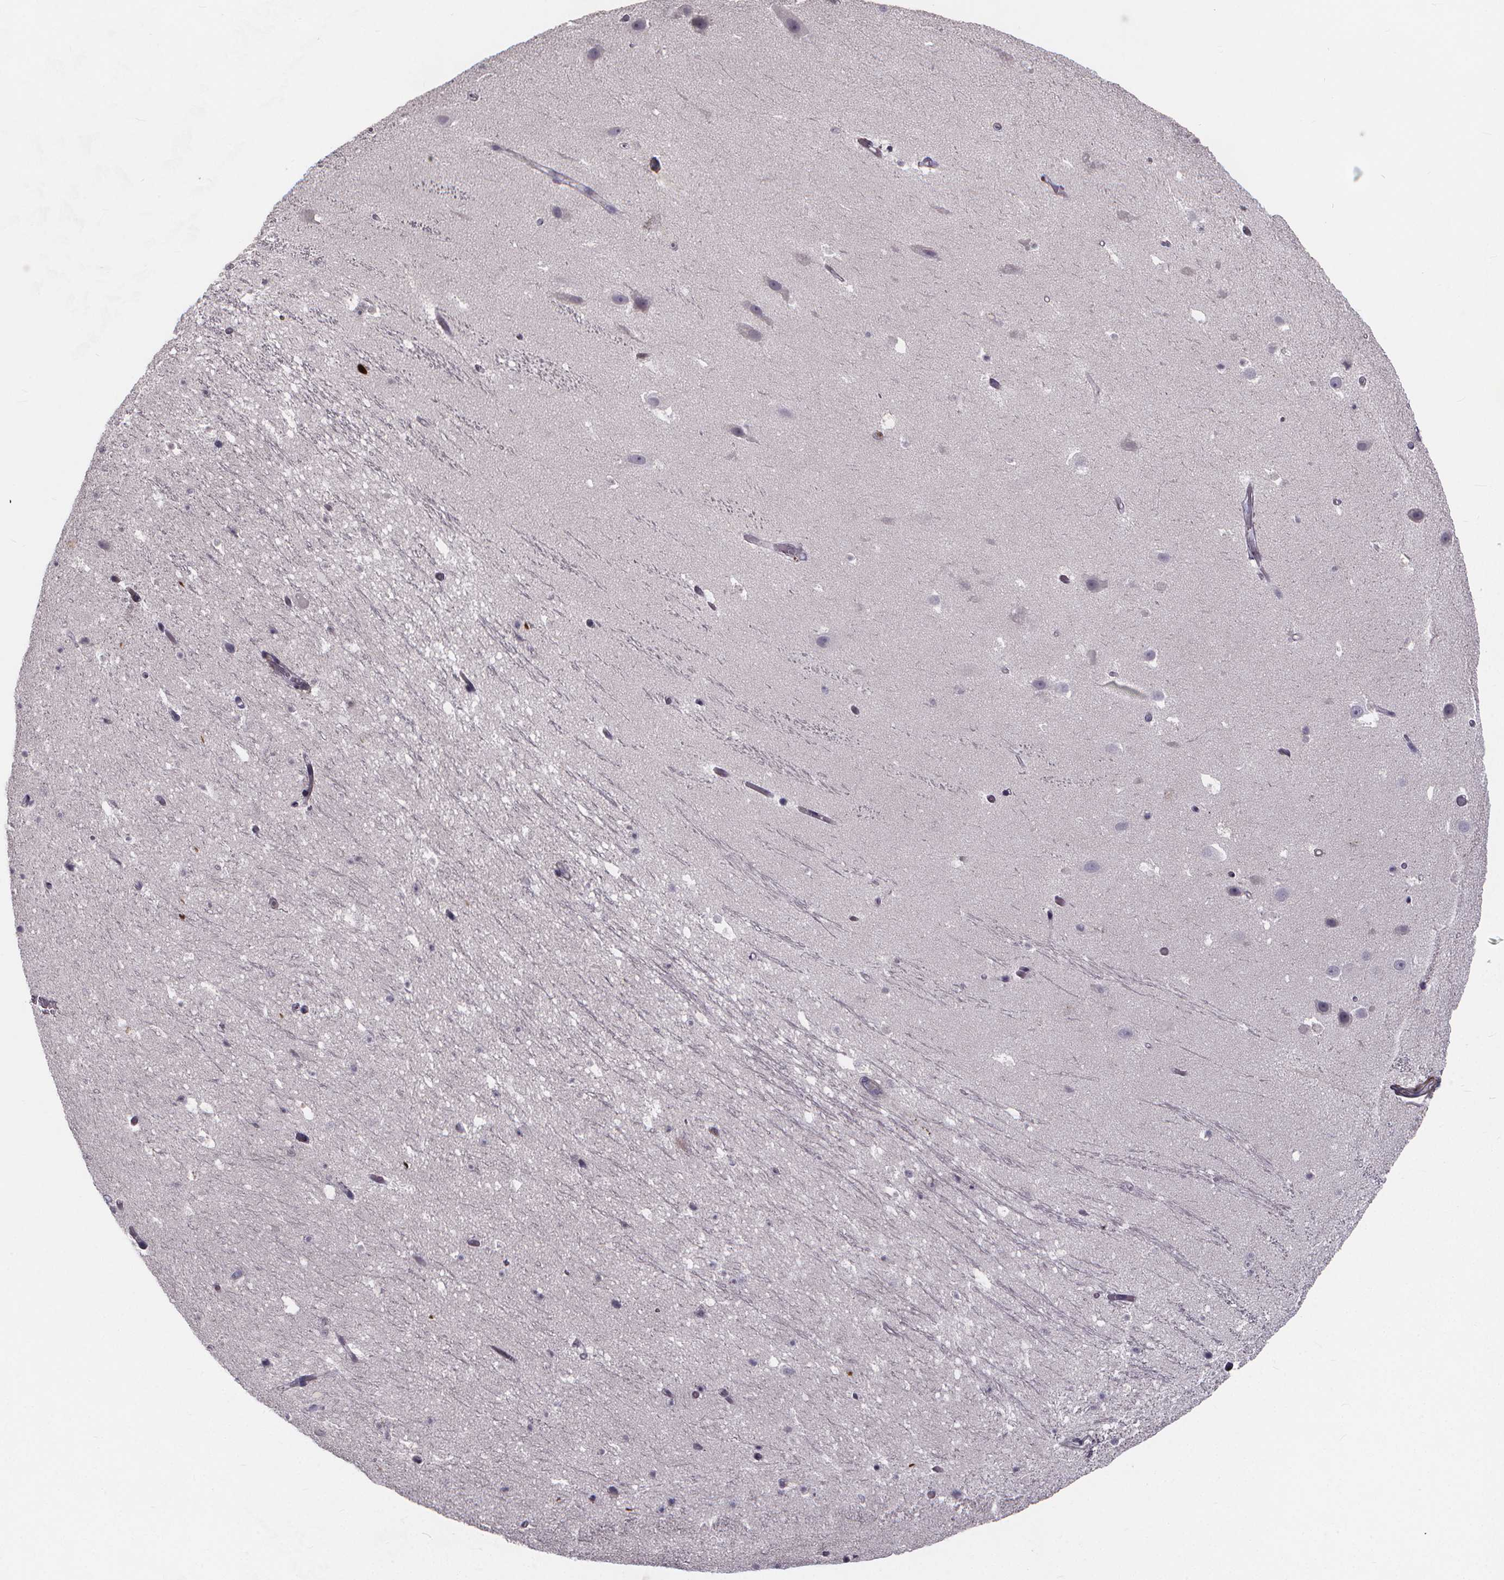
{"staining": {"intensity": "negative", "quantity": "none", "location": "none"}, "tissue": "hippocampus", "cell_type": "Glial cells", "image_type": "normal", "snomed": [{"axis": "morphology", "description": "Normal tissue, NOS"}, {"axis": "topography", "description": "Hippocampus"}], "caption": "Immunohistochemical staining of unremarkable human hippocampus exhibits no significant positivity in glial cells.", "gene": "FBXW2", "patient": {"sex": "male", "age": 26}}